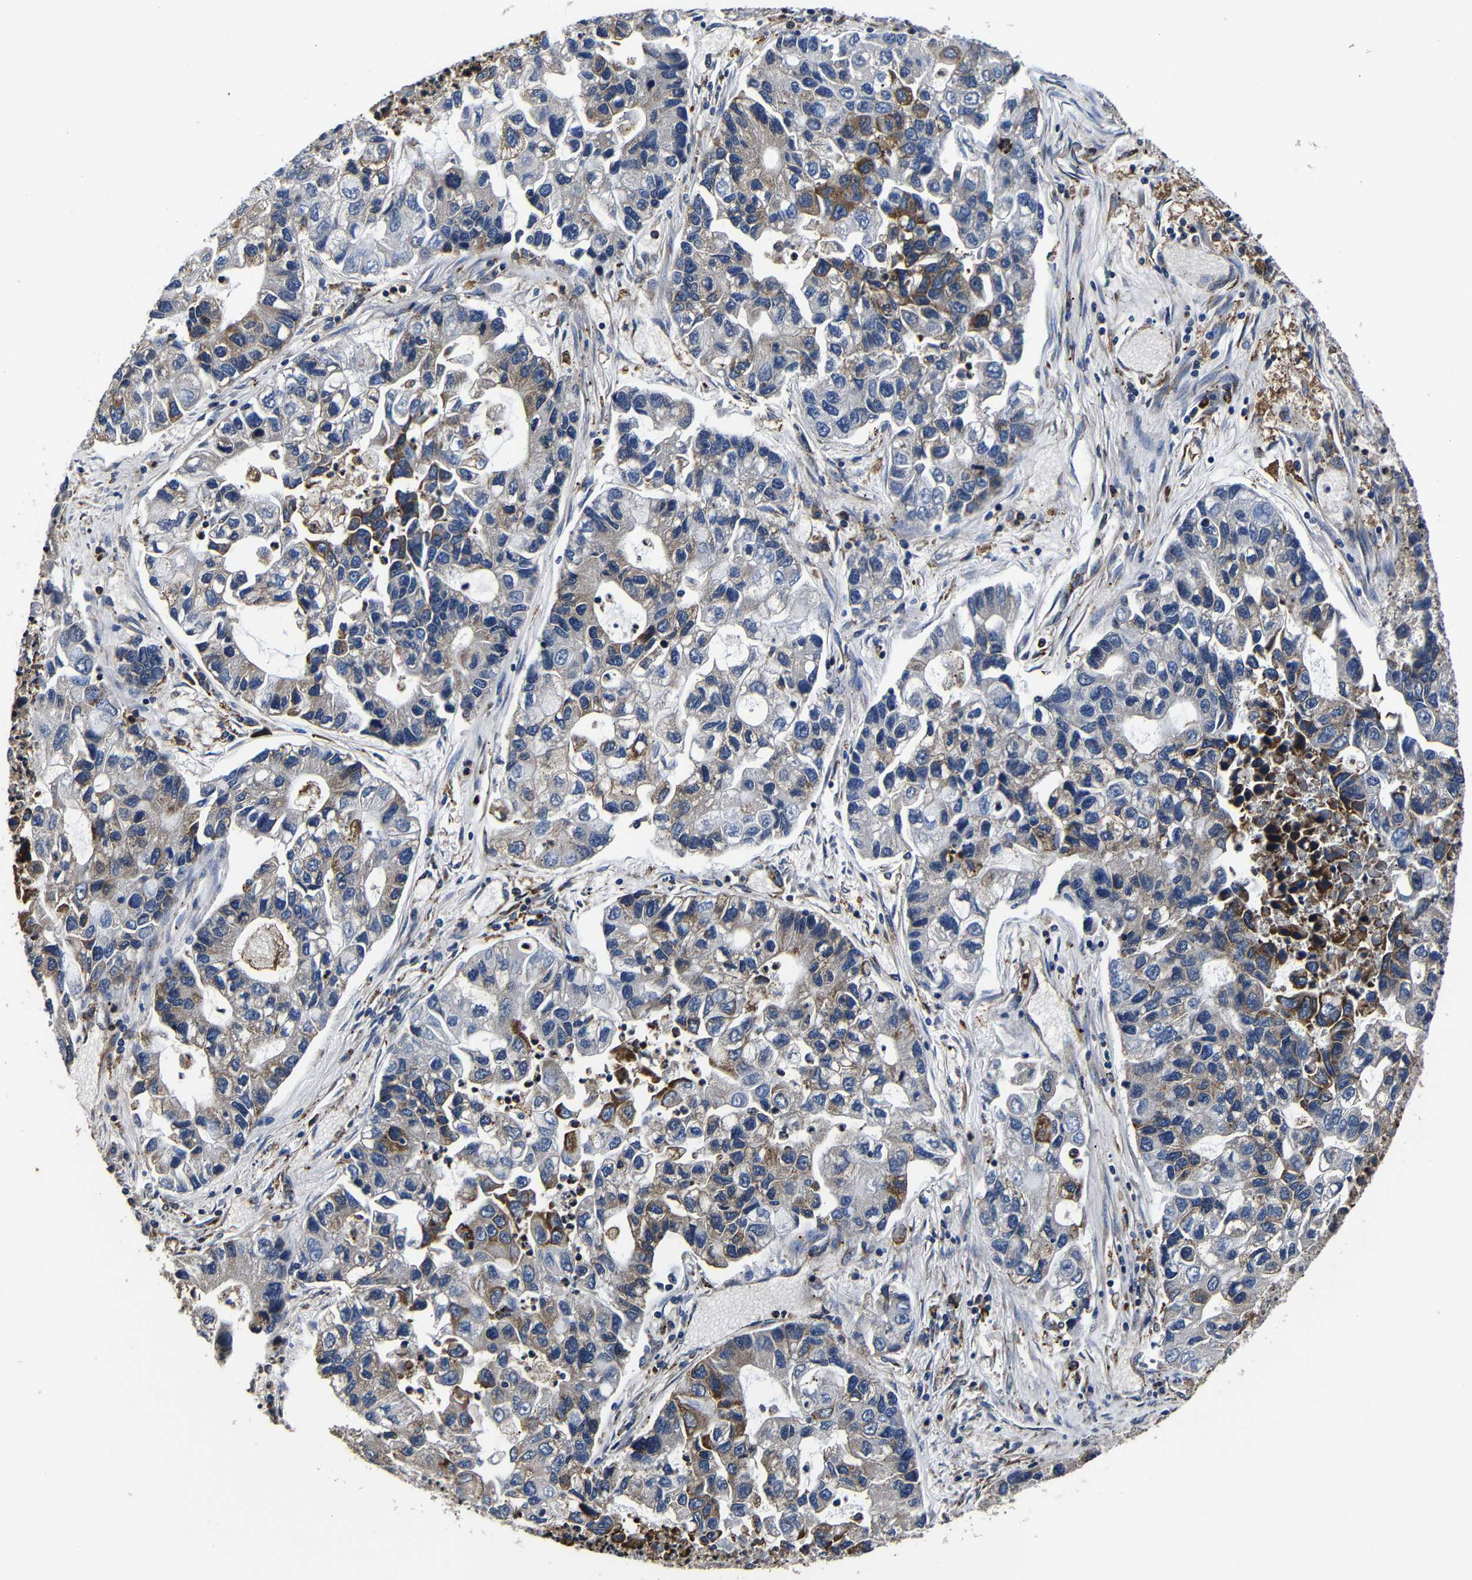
{"staining": {"intensity": "moderate", "quantity": "25%-75%", "location": "cytoplasmic/membranous"}, "tissue": "lung cancer", "cell_type": "Tumor cells", "image_type": "cancer", "snomed": [{"axis": "morphology", "description": "Adenocarcinoma, NOS"}, {"axis": "topography", "description": "Lung"}], "caption": "Immunohistochemistry (IHC) (DAB) staining of human lung cancer reveals moderate cytoplasmic/membranous protein expression in approximately 25%-75% of tumor cells.", "gene": "SCN9A", "patient": {"sex": "female", "age": 51}}